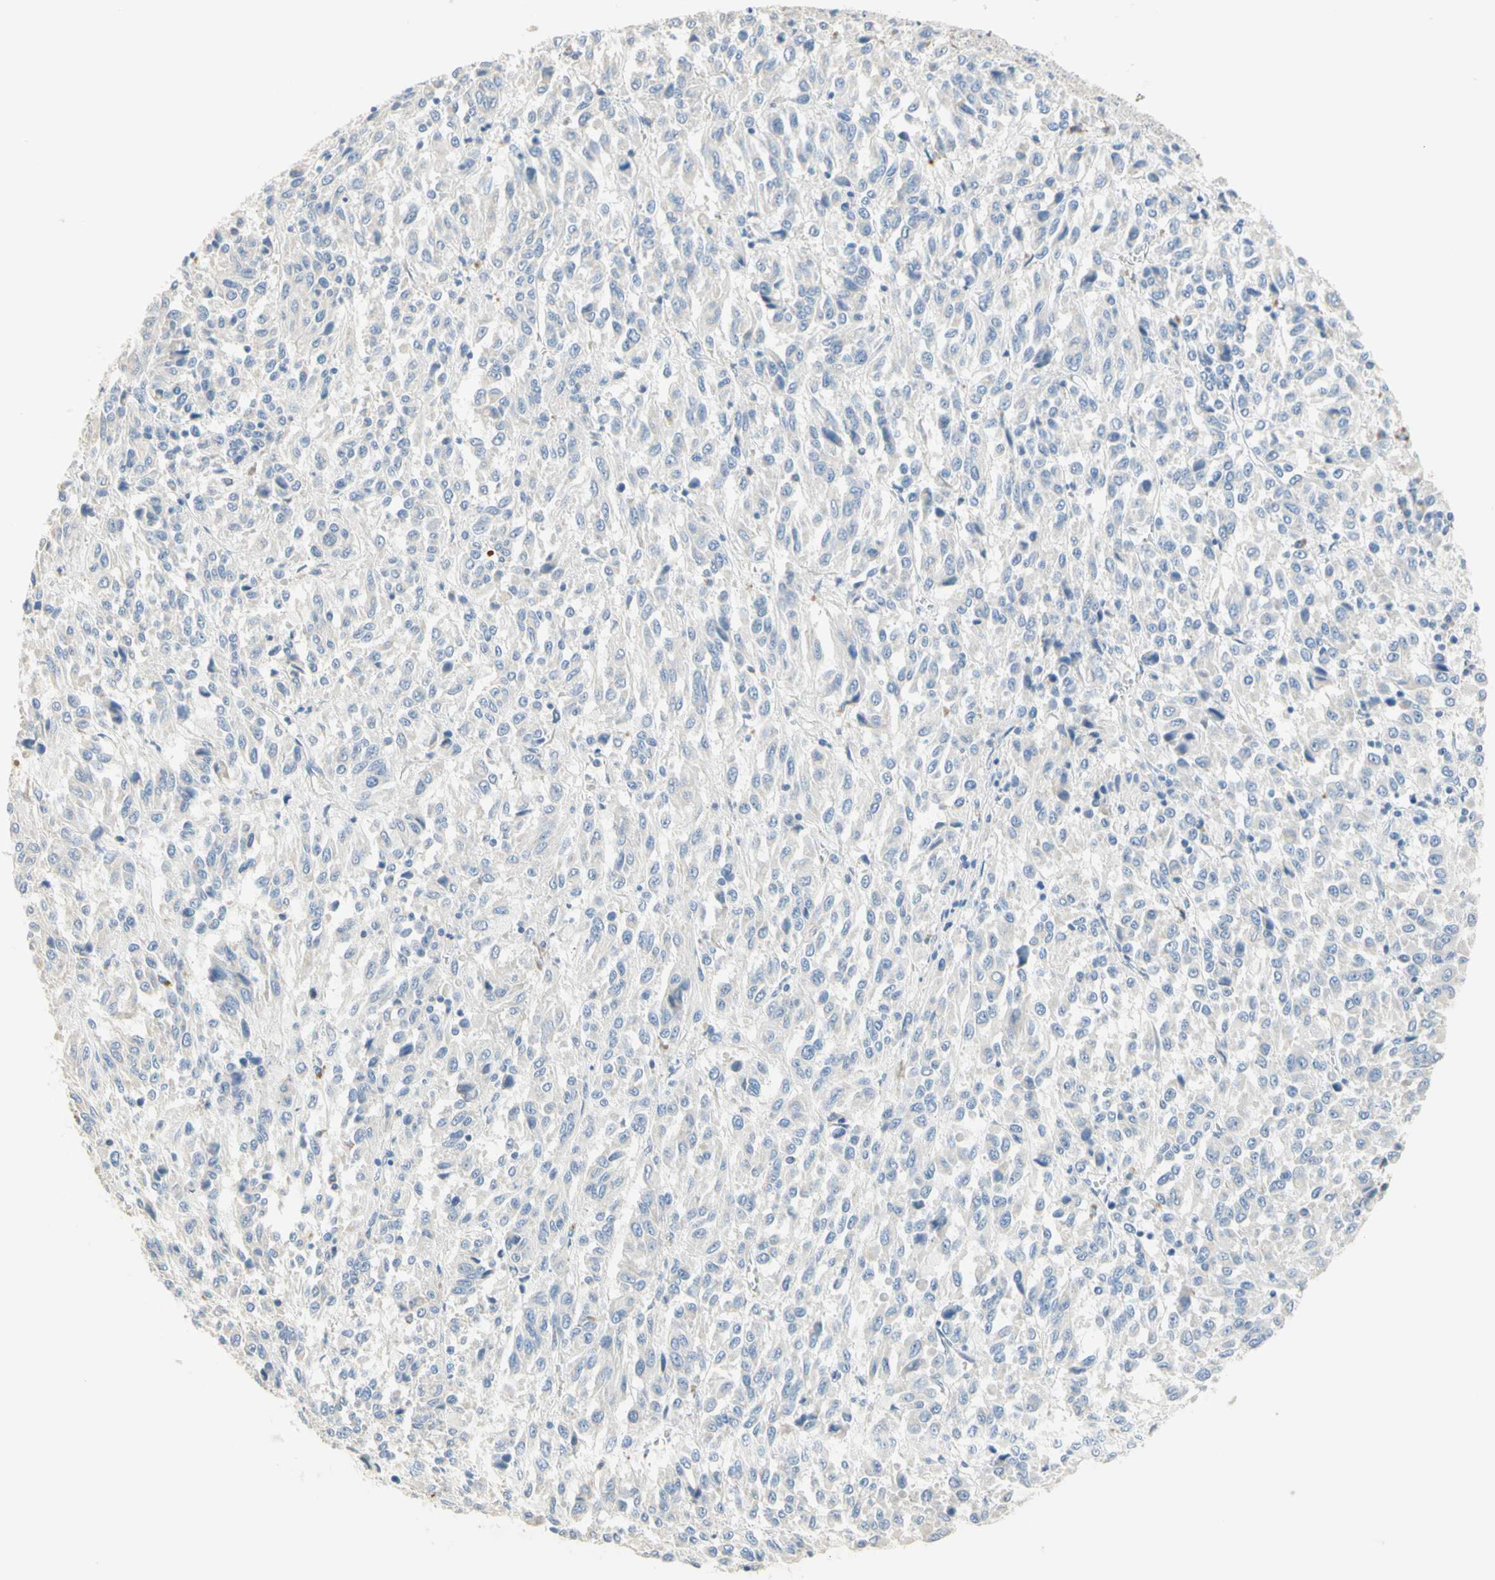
{"staining": {"intensity": "negative", "quantity": "none", "location": "none"}, "tissue": "melanoma", "cell_type": "Tumor cells", "image_type": "cancer", "snomed": [{"axis": "morphology", "description": "Malignant melanoma, Metastatic site"}, {"axis": "topography", "description": "Lung"}], "caption": "There is no significant staining in tumor cells of melanoma.", "gene": "NECTIN4", "patient": {"sex": "male", "age": 64}}